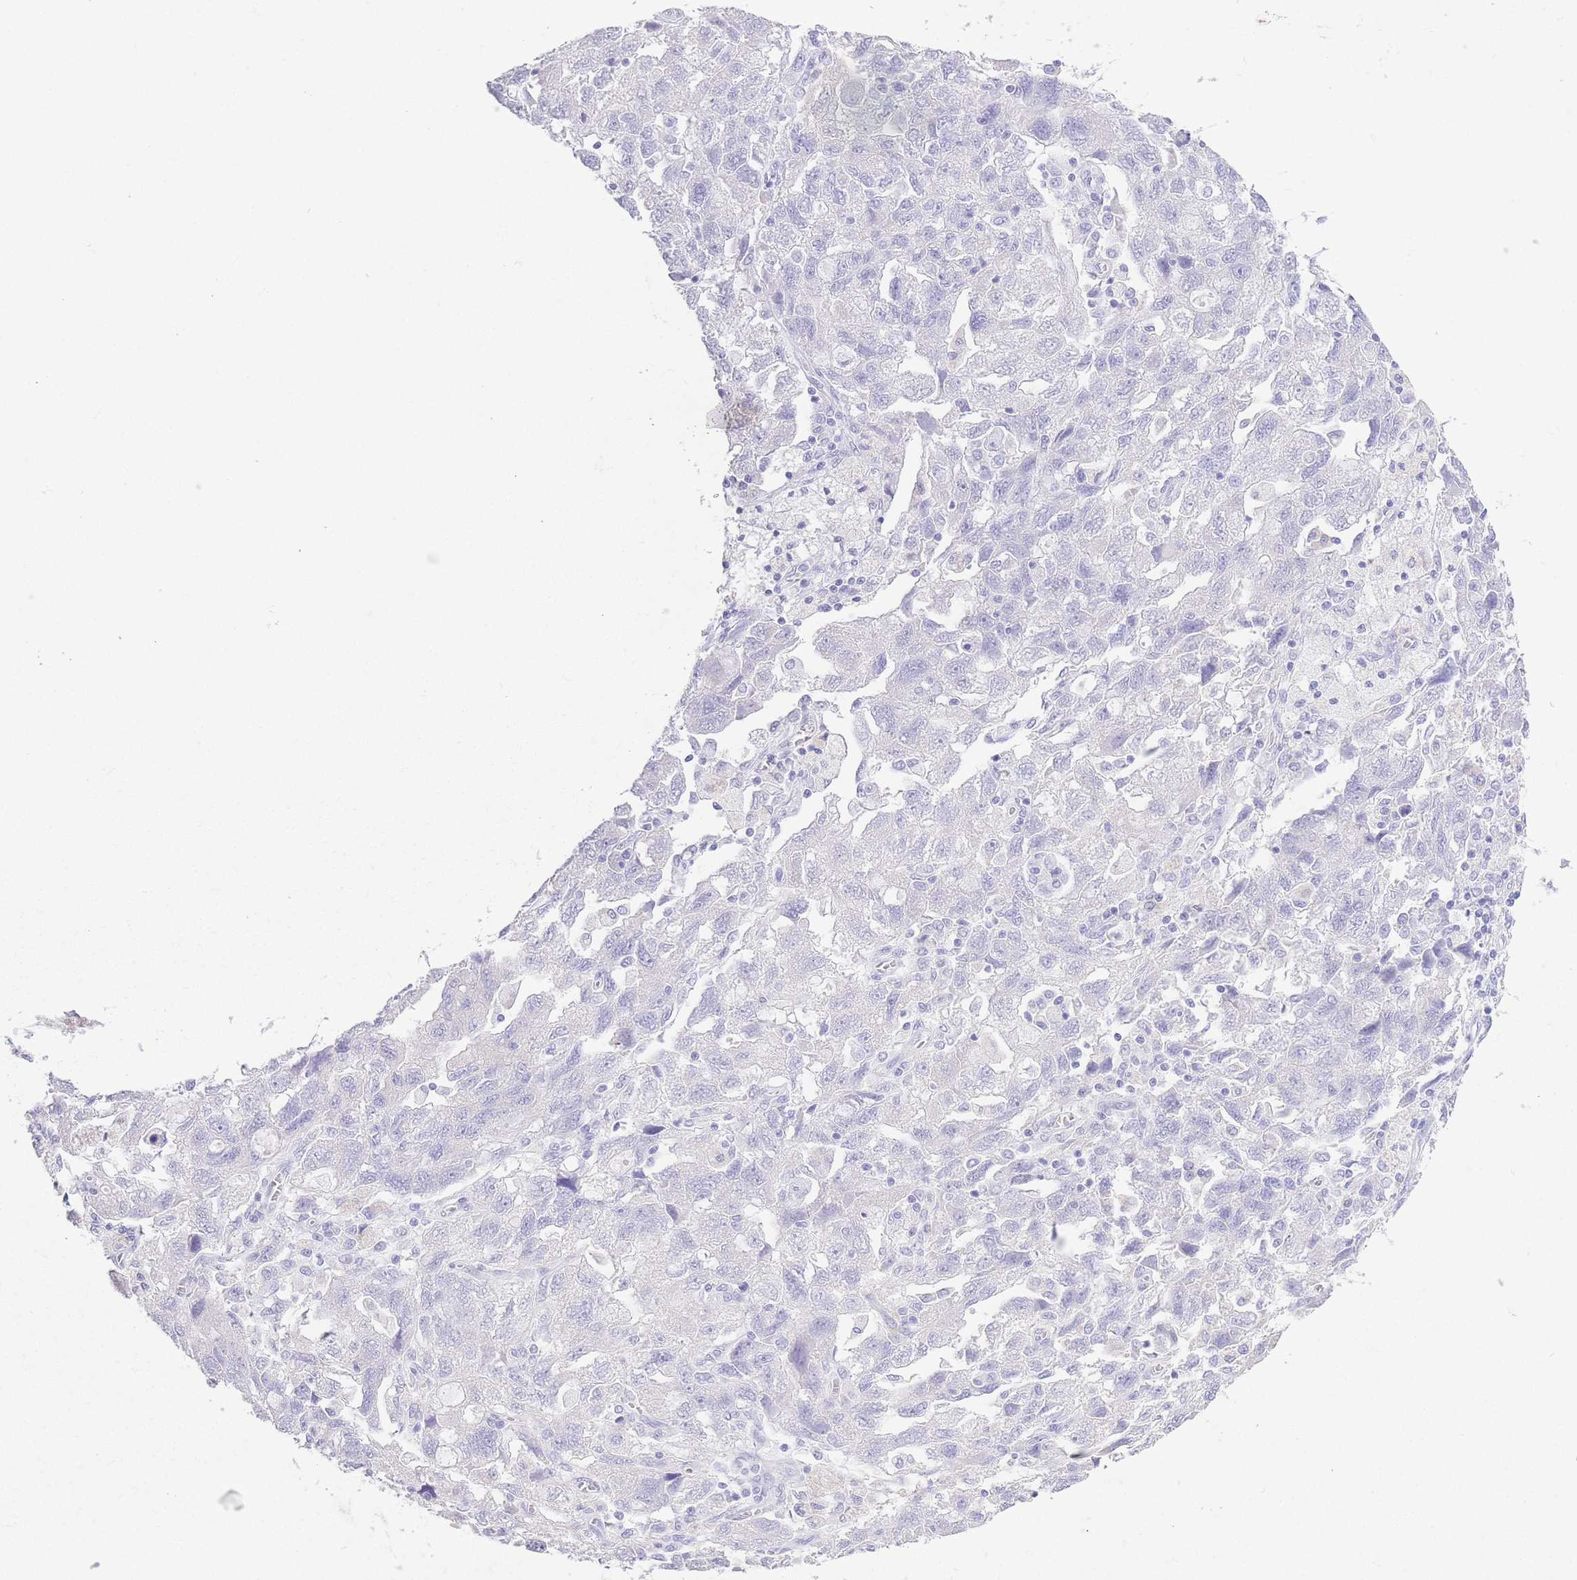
{"staining": {"intensity": "negative", "quantity": "none", "location": "none"}, "tissue": "ovarian cancer", "cell_type": "Tumor cells", "image_type": "cancer", "snomed": [{"axis": "morphology", "description": "Carcinoma, NOS"}, {"axis": "morphology", "description": "Cystadenocarcinoma, serous, NOS"}, {"axis": "topography", "description": "Ovary"}], "caption": "High power microscopy photomicrograph of an immunohistochemistry micrograph of ovarian serous cystadenocarcinoma, revealing no significant staining in tumor cells.", "gene": "PKLR", "patient": {"sex": "female", "age": 69}}